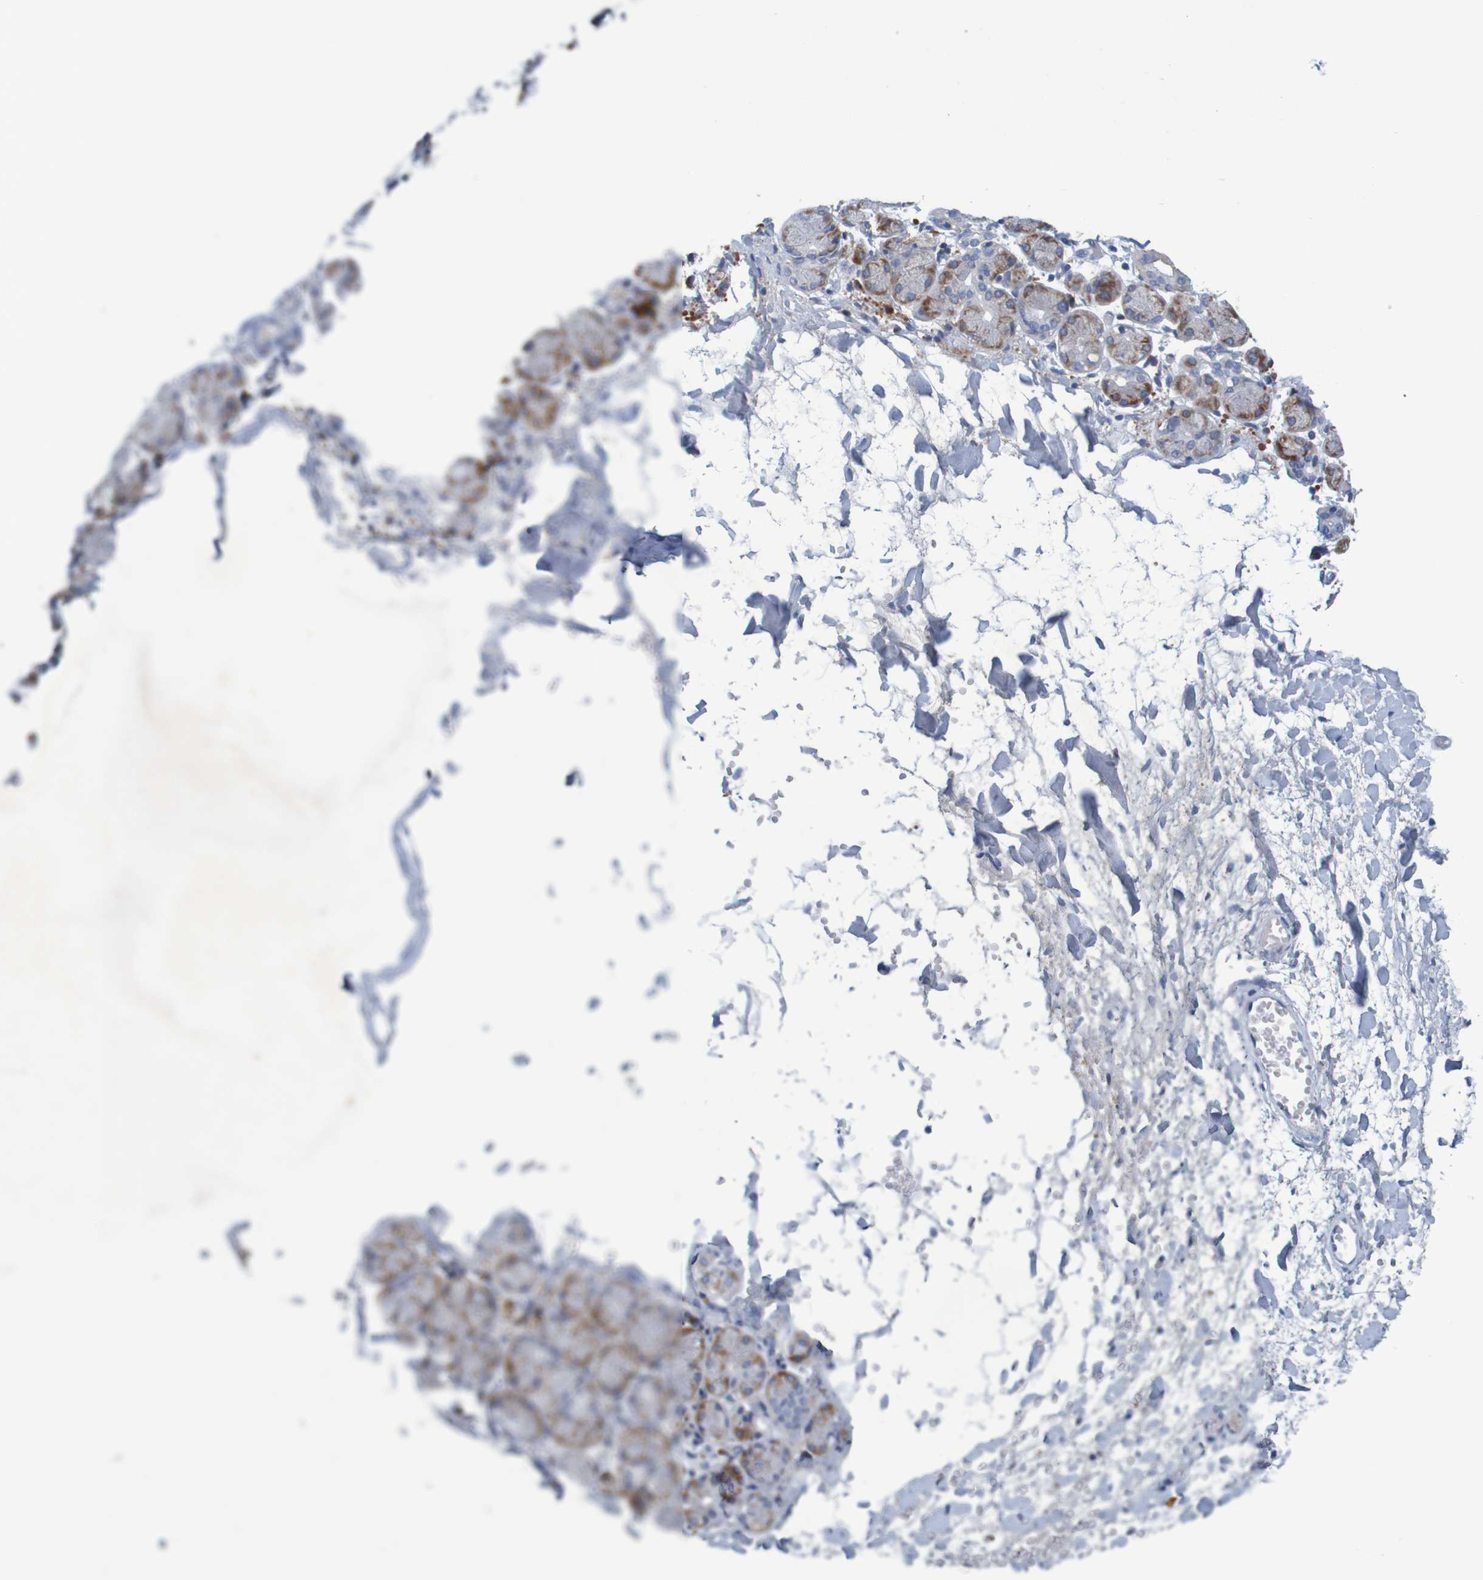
{"staining": {"intensity": "moderate", "quantity": "25%-75%", "location": "cytoplasmic/membranous"}, "tissue": "salivary gland", "cell_type": "Glandular cells", "image_type": "normal", "snomed": [{"axis": "morphology", "description": "Normal tissue, NOS"}, {"axis": "topography", "description": "Salivary gland"}], "caption": "Immunohistochemical staining of unremarkable salivary gland shows 25%-75% levels of moderate cytoplasmic/membranous protein staining in about 25%-75% of glandular cells.", "gene": "LTA", "patient": {"sex": "female", "age": 24}}